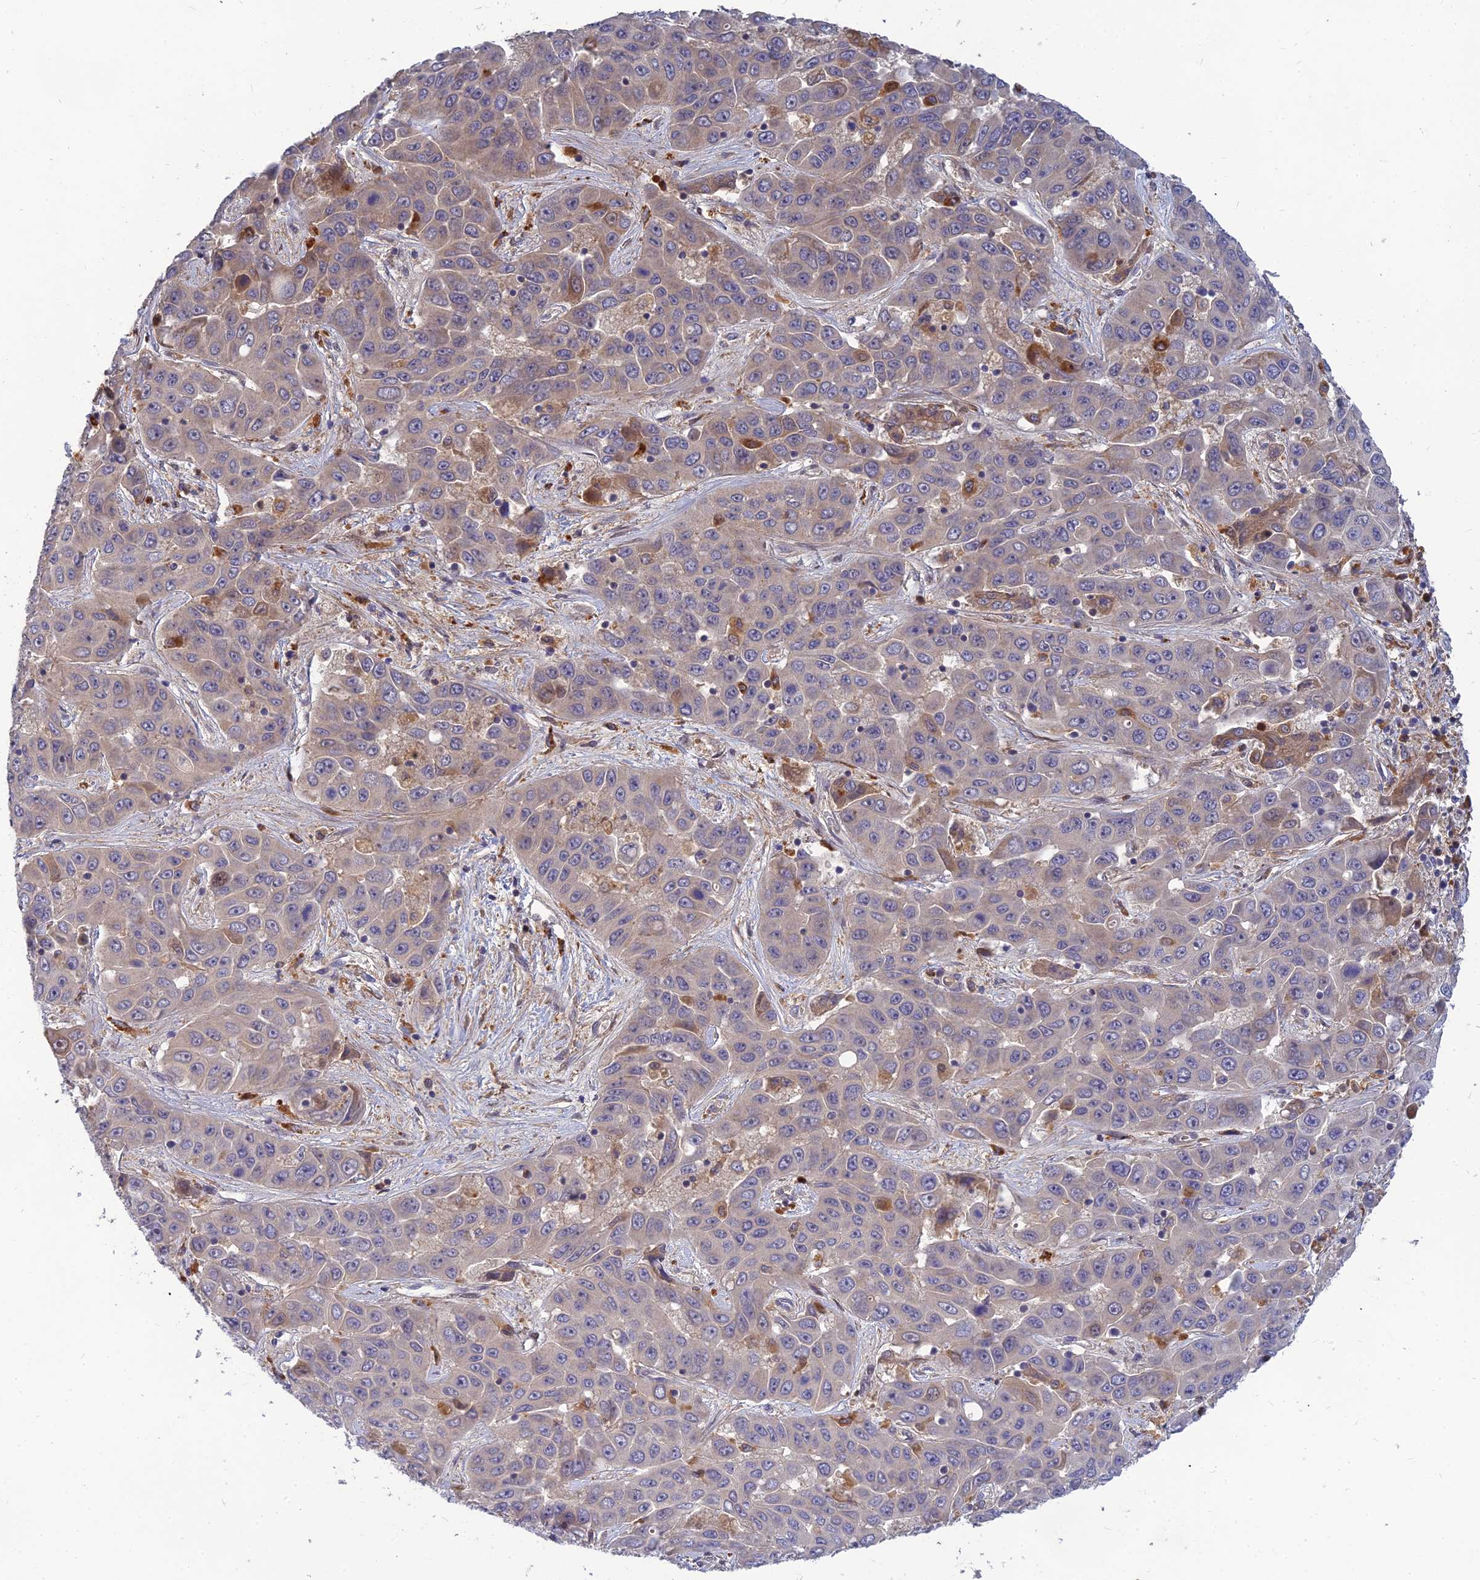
{"staining": {"intensity": "negative", "quantity": "none", "location": "none"}, "tissue": "liver cancer", "cell_type": "Tumor cells", "image_type": "cancer", "snomed": [{"axis": "morphology", "description": "Cholangiocarcinoma"}, {"axis": "topography", "description": "Liver"}], "caption": "Tumor cells are negative for brown protein staining in liver cancer.", "gene": "FAM151B", "patient": {"sex": "female", "age": 52}}